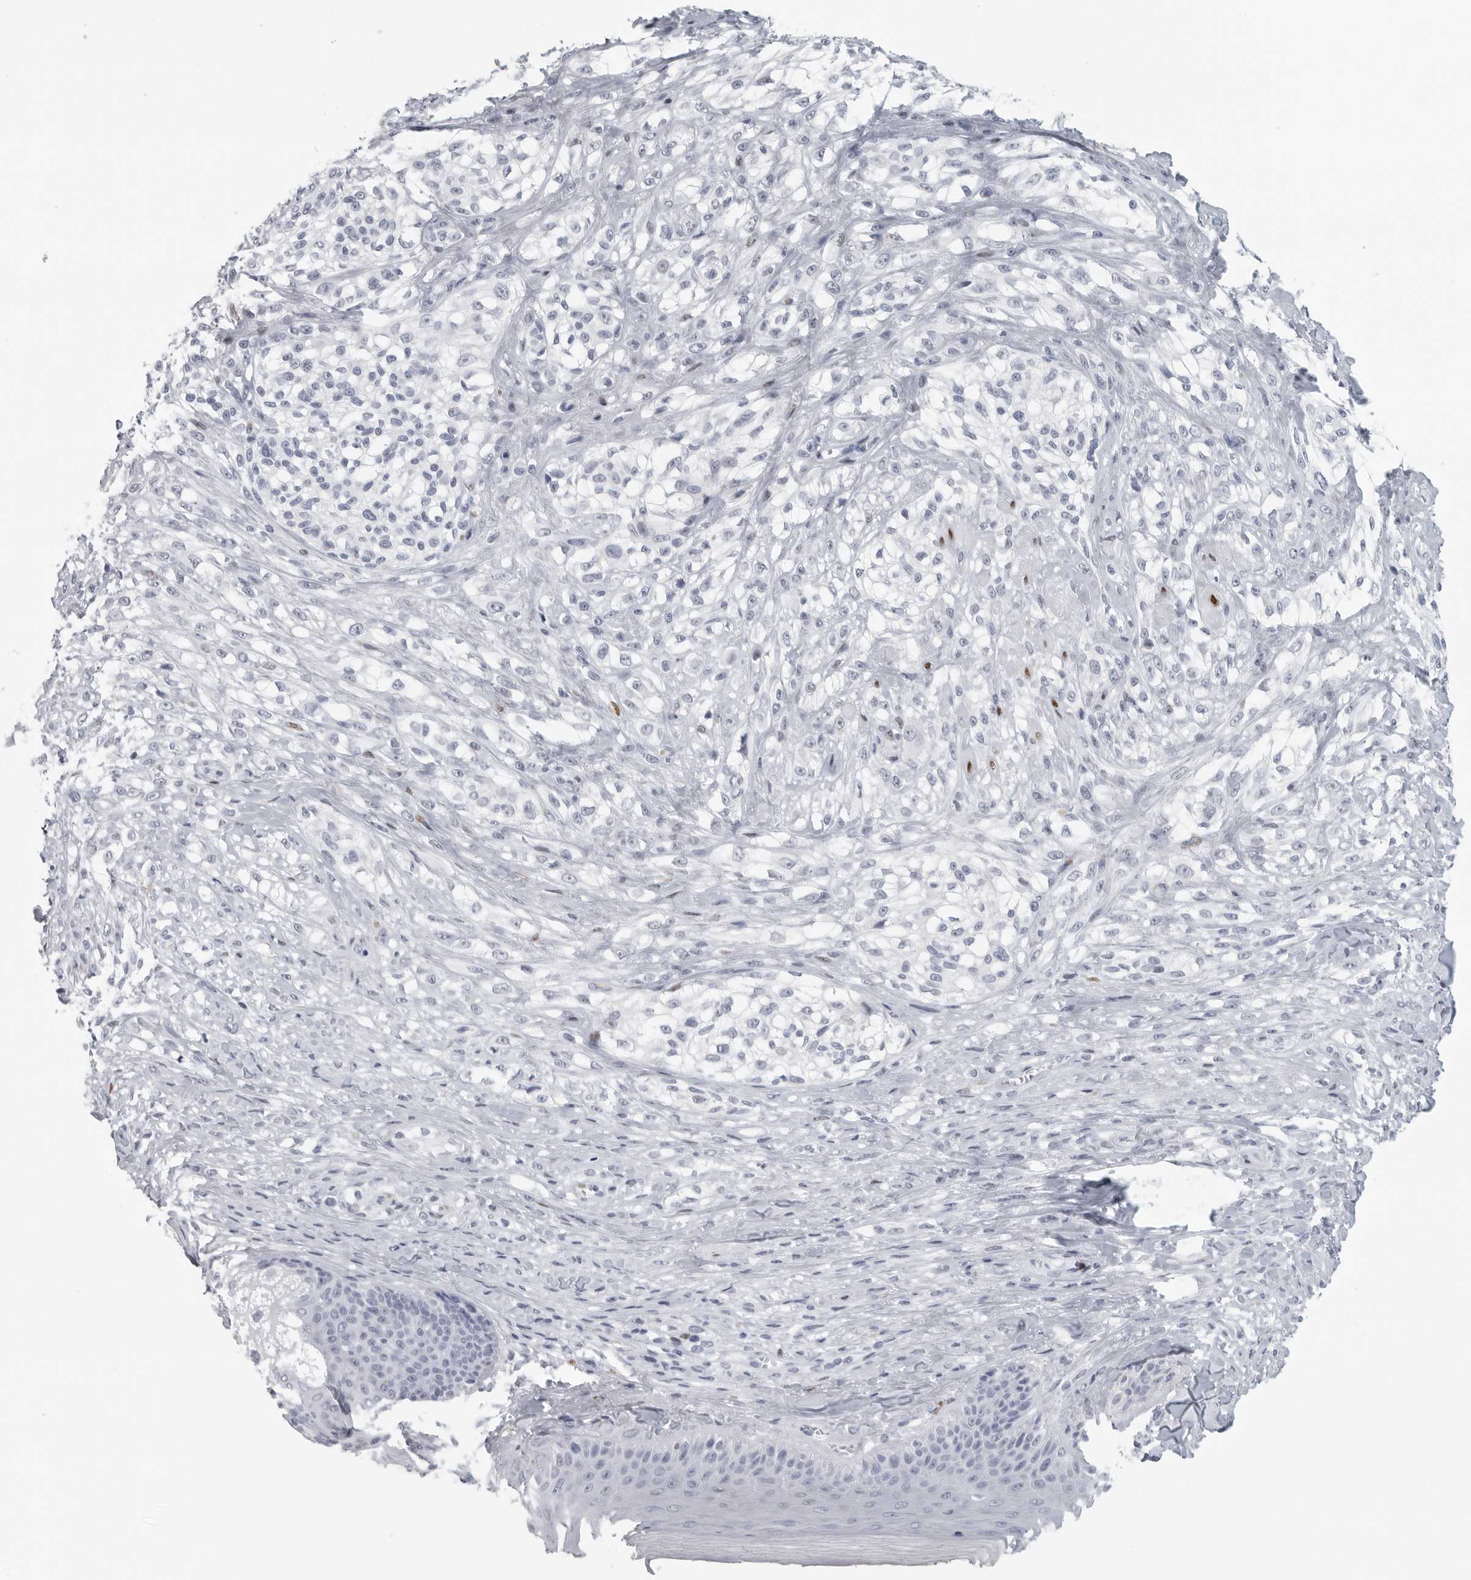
{"staining": {"intensity": "negative", "quantity": "none", "location": "none"}, "tissue": "melanoma", "cell_type": "Tumor cells", "image_type": "cancer", "snomed": [{"axis": "morphology", "description": "Malignant melanoma, NOS"}, {"axis": "topography", "description": "Skin of head"}], "caption": "IHC image of neoplastic tissue: melanoma stained with DAB (3,3'-diaminobenzidine) demonstrates no significant protein staining in tumor cells.", "gene": "SATB2", "patient": {"sex": "male", "age": 83}}